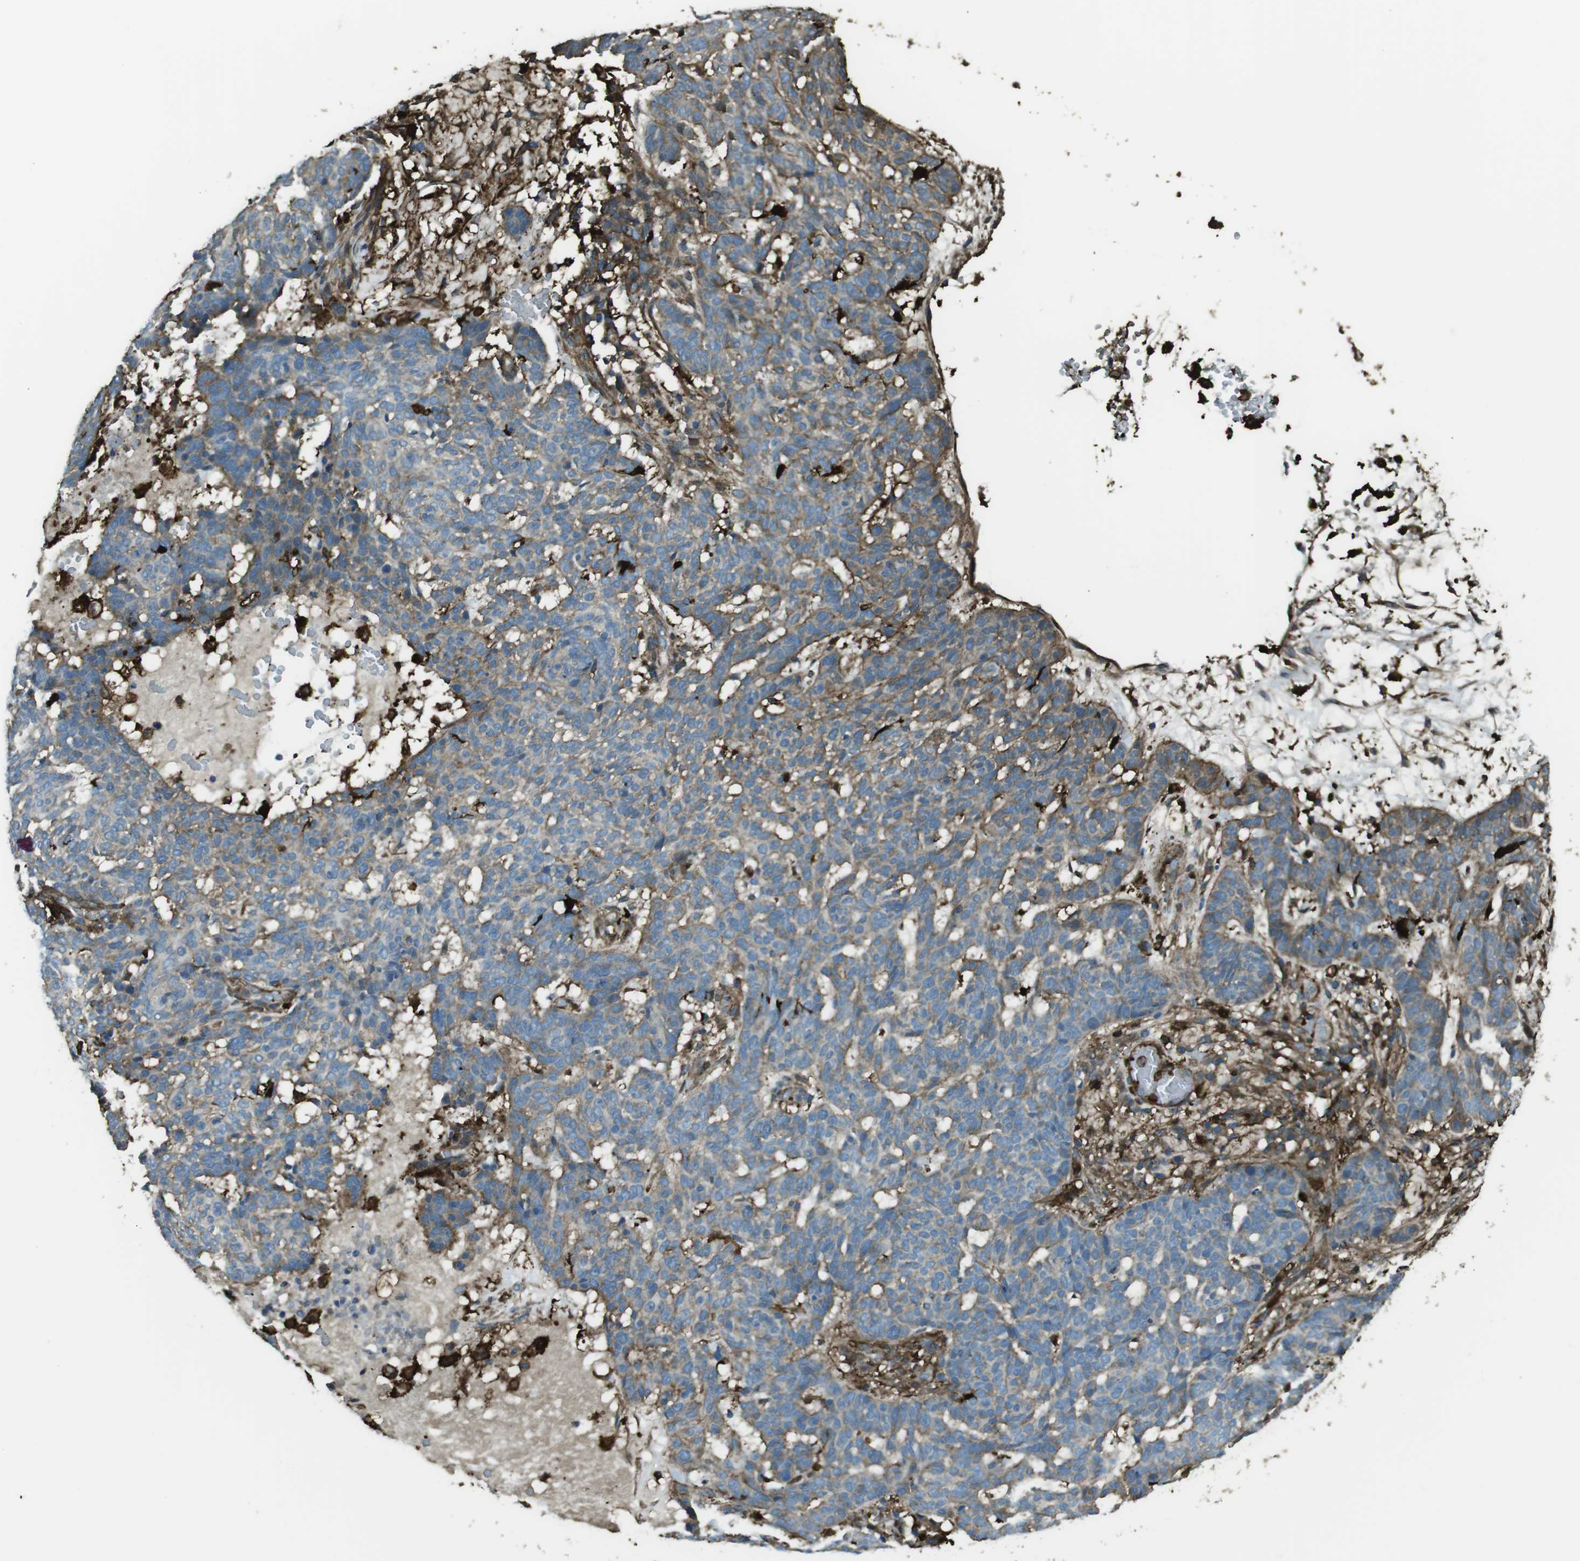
{"staining": {"intensity": "weak", "quantity": "<25%", "location": "cytoplasmic/membranous"}, "tissue": "skin cancer", "cell_type": "Tumor cells", "image_type": "cancer", "snomed": [{"axis": "morphology", "description": "Basal cell carcinoma"}, {"axis": "topography", "description": "Skin"}], "caption": "DAB (3,3'-diaminobenzidine) immunohistochemical staining of skin cancer (basal cell carcinoma) shows no significant staining in tumor cells.", "gene": "SFT2D1", "patient": {"sex": "male", "age": 85}}